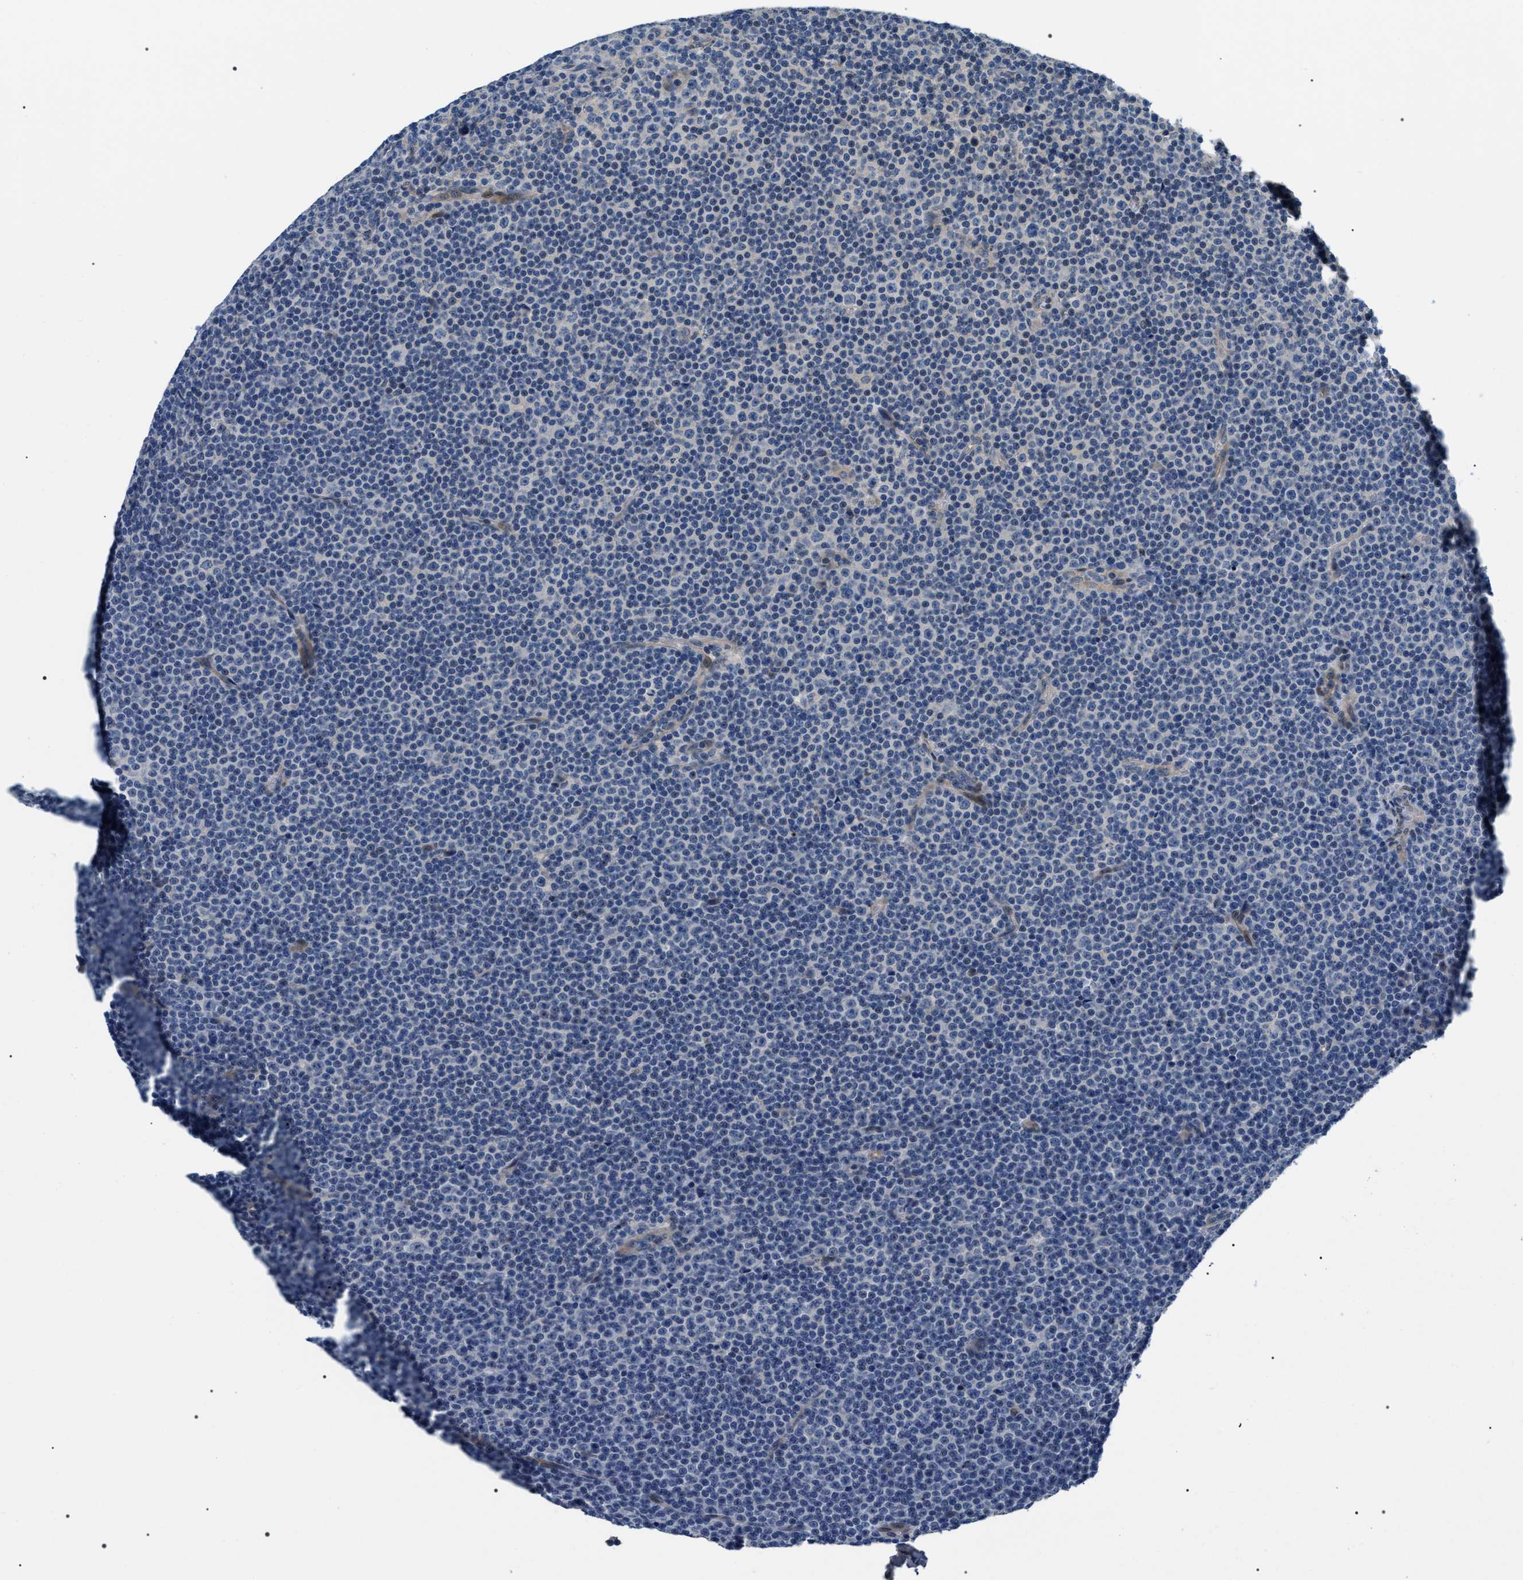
{"staining": {"intensity": "negative", "quantity": "none", "location": "none"}, "tissue": "lymphoma", "cell_type": "Tumor cells", "image_type": "cancer", "snomed": [{"axis": "morphology", "description": "Malignant lymphoma, non-Hodgkin's type, High grade"}, {"axis": "topography", "description": "Colon"}], "caption": "Immunohistochemical staining of human malignant lymphoma, non-Hodgkin's type (high-grade) demonstrates no significant staining in tumor cells.", "gene": "IFT81", "patient": {"sex": "male", "age": 82}}